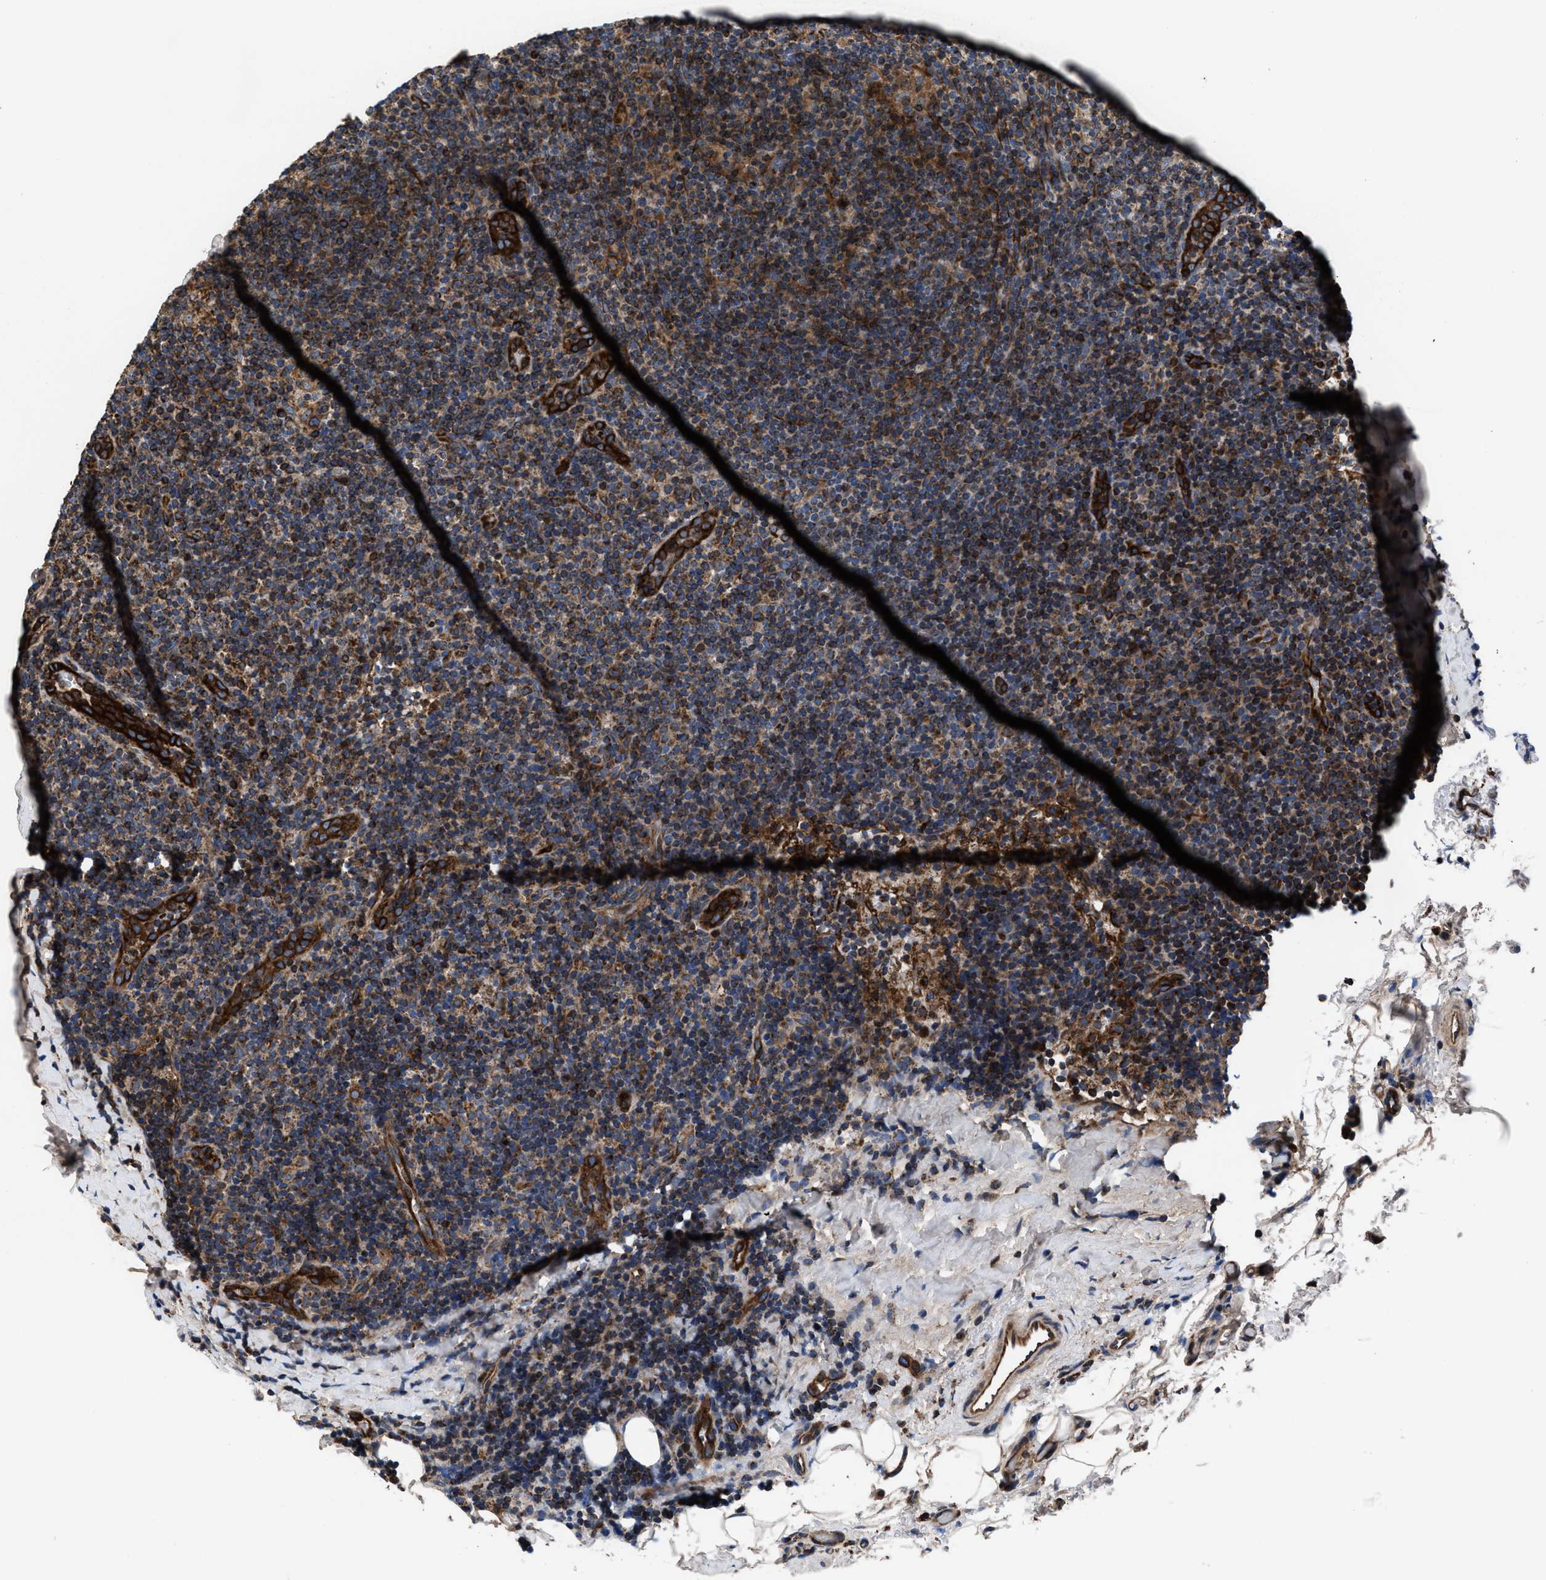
{"staining": {"intensity": "strong", "quantity": "25%-75%", "location": "cytoplasmic/membranous"}, "tissue": "lymphoma", "cell_type": "Tumor cells", "image_type": "cancer", "snomed": [{"axis": "morphology", "description": "Hodgkin's disease, NOS"}, {"axis": "topography", "description": "Lymph node"}], "caption": "A histopathology image showing strong cytoplasmic/membranous staining in about 25%-75% of tumor cells in lymphoma, as visualized by brown immunohistochemical staining.", "gene": "PRR15L", "patient": {"sex": "female", "age": 57}}